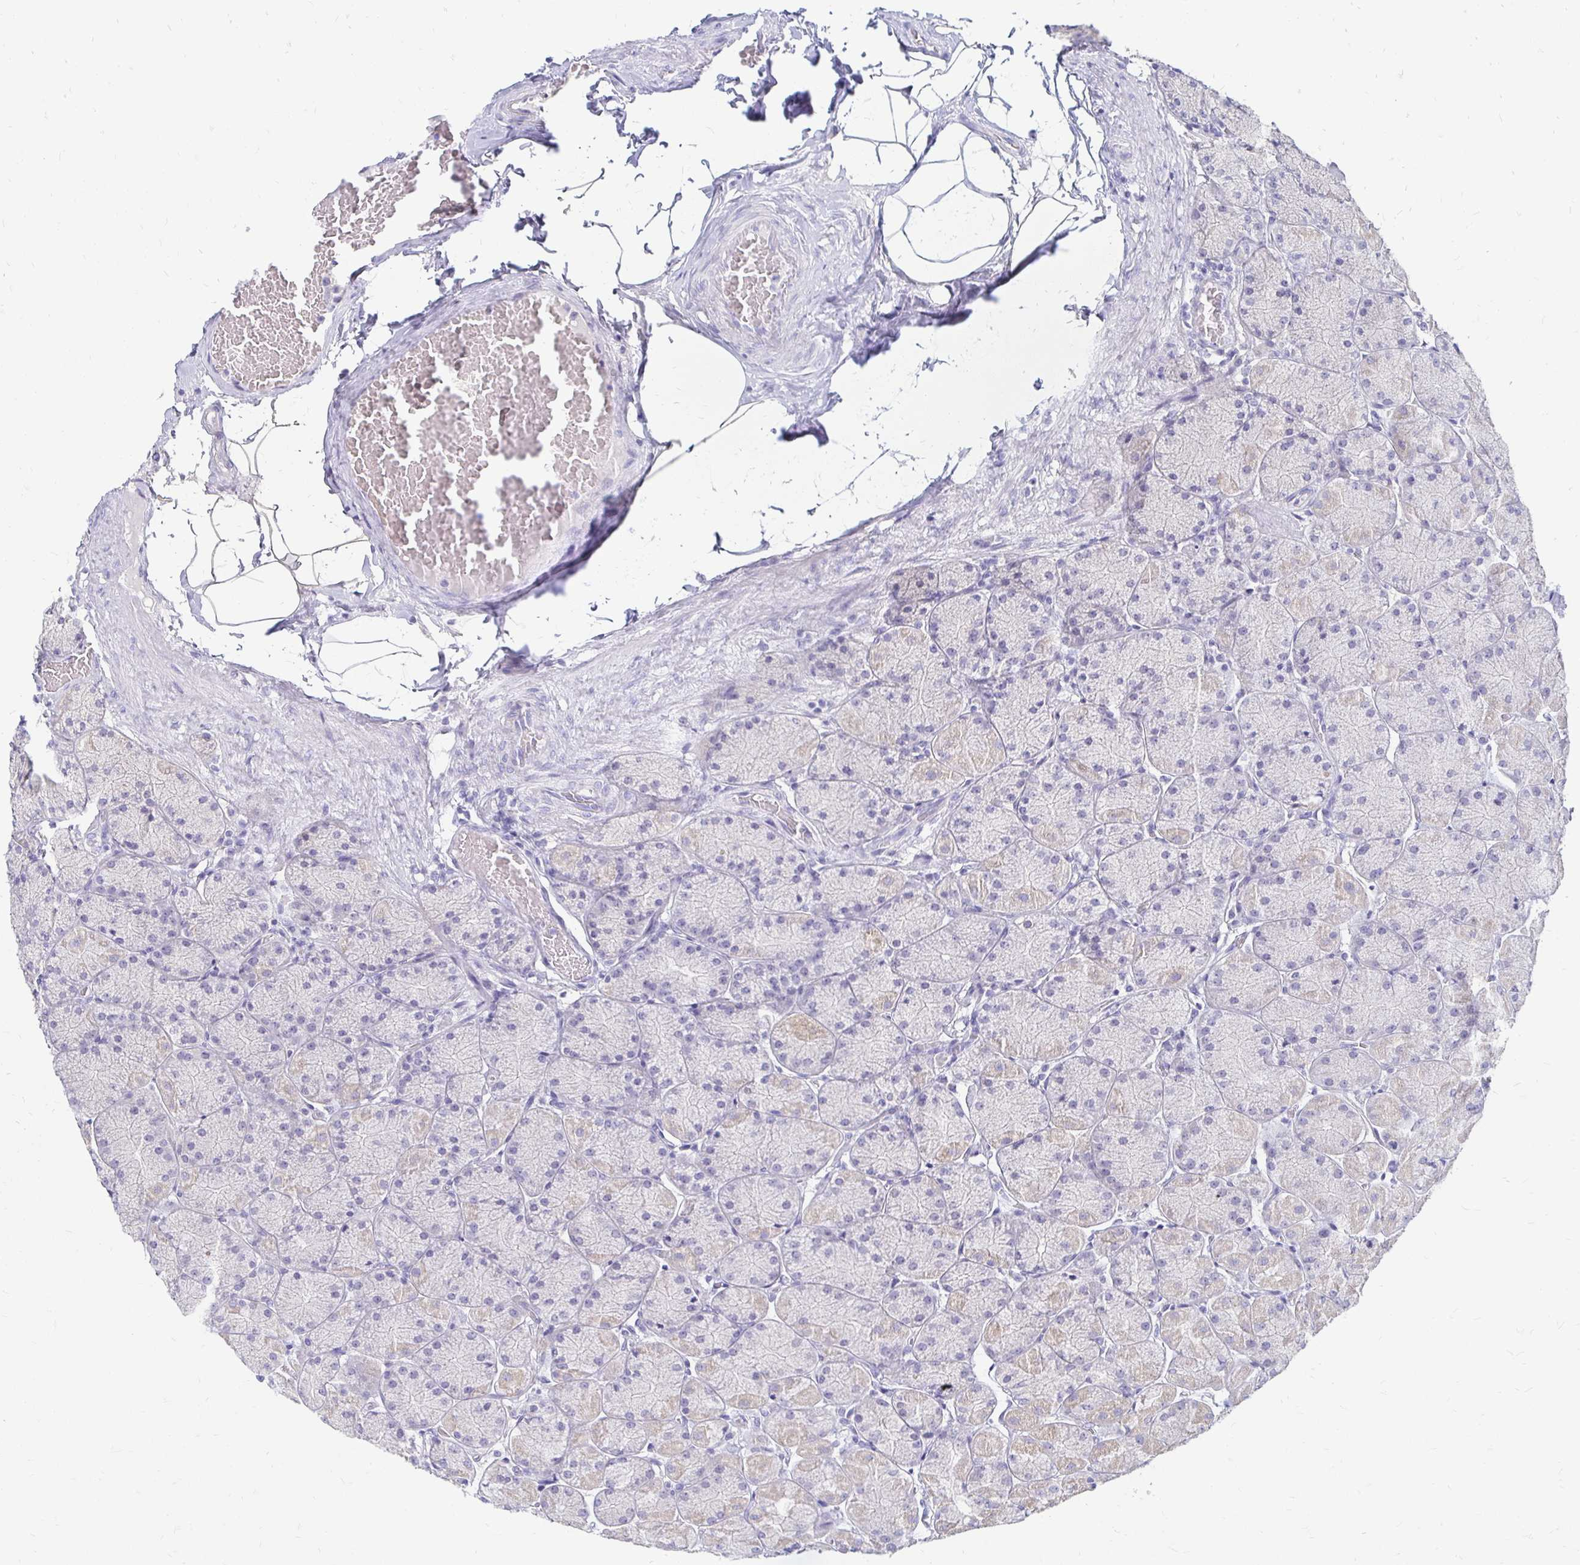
{"staining": {"intensity": "negative", "quantity": "none", "location": "none"}, "tissue": "stomach", "cell_type": "Glandular cells", "image_type": "normal", "snomed": [{"axis": "morphology", "description": "Normal tissue, NOS"}, {"axis": "topography", "description": "Stomach, upper"}], "caption": "A photomicrograph of stomach stained for a protein displays no brown staining in glandular cells. (DAB (3,3'-diaminobenzidine) immunohistochemistry (IHC) visualized using brightfield microscopy, high magnification).", "gene": "PEG10", "patient": {"sex": "female", "age": 56}}